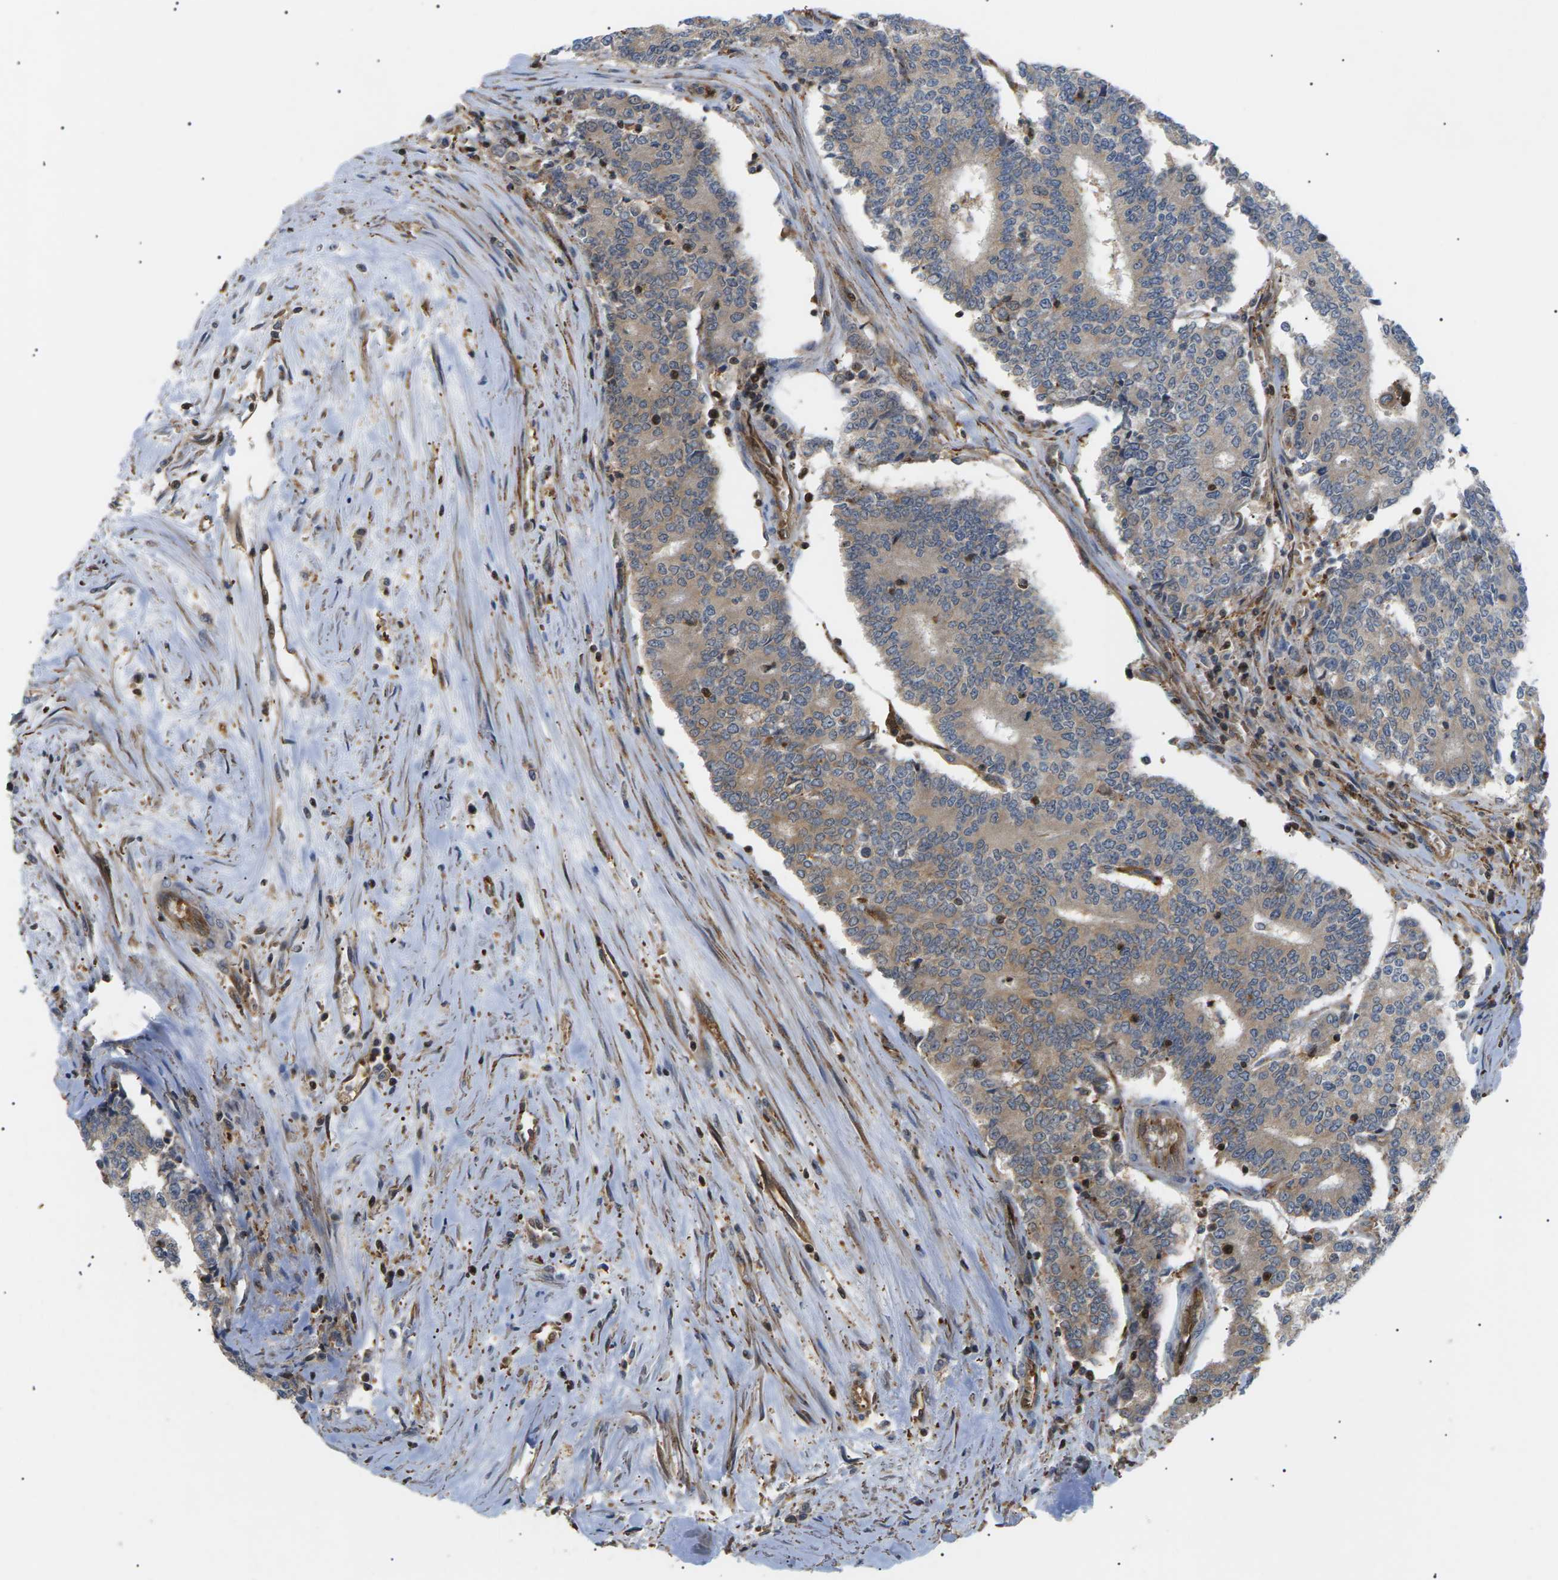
{"staining": {"intensity": "weak", "quantity": "25%-75%", "location": "cytoplasmic/membranous"}, "tissue": "prostate cancer", "cell_type": "Tumor cells", "image_type": "cancer", "snomed": [{"axis": "morphology", "description": "Normal tissue, NOS"}, {"axis": "morphology", "description": "Adenocarcinoma, High grade"}, {"axis": "topography", "description": "Prostate"}, {"axis": "topography", "description": "Seminal veicle"}], "caption": "Immunohistochemistry photomicrograph of prostate high-grade adenocarcinoma stained for a protein (brown), which reveals low levels of weak cytoplasmic/membranous positivity in about 25%-75% of tumor cells.", "gene": "TMTC4", "patient": {"sex": "male", "age": 55}}